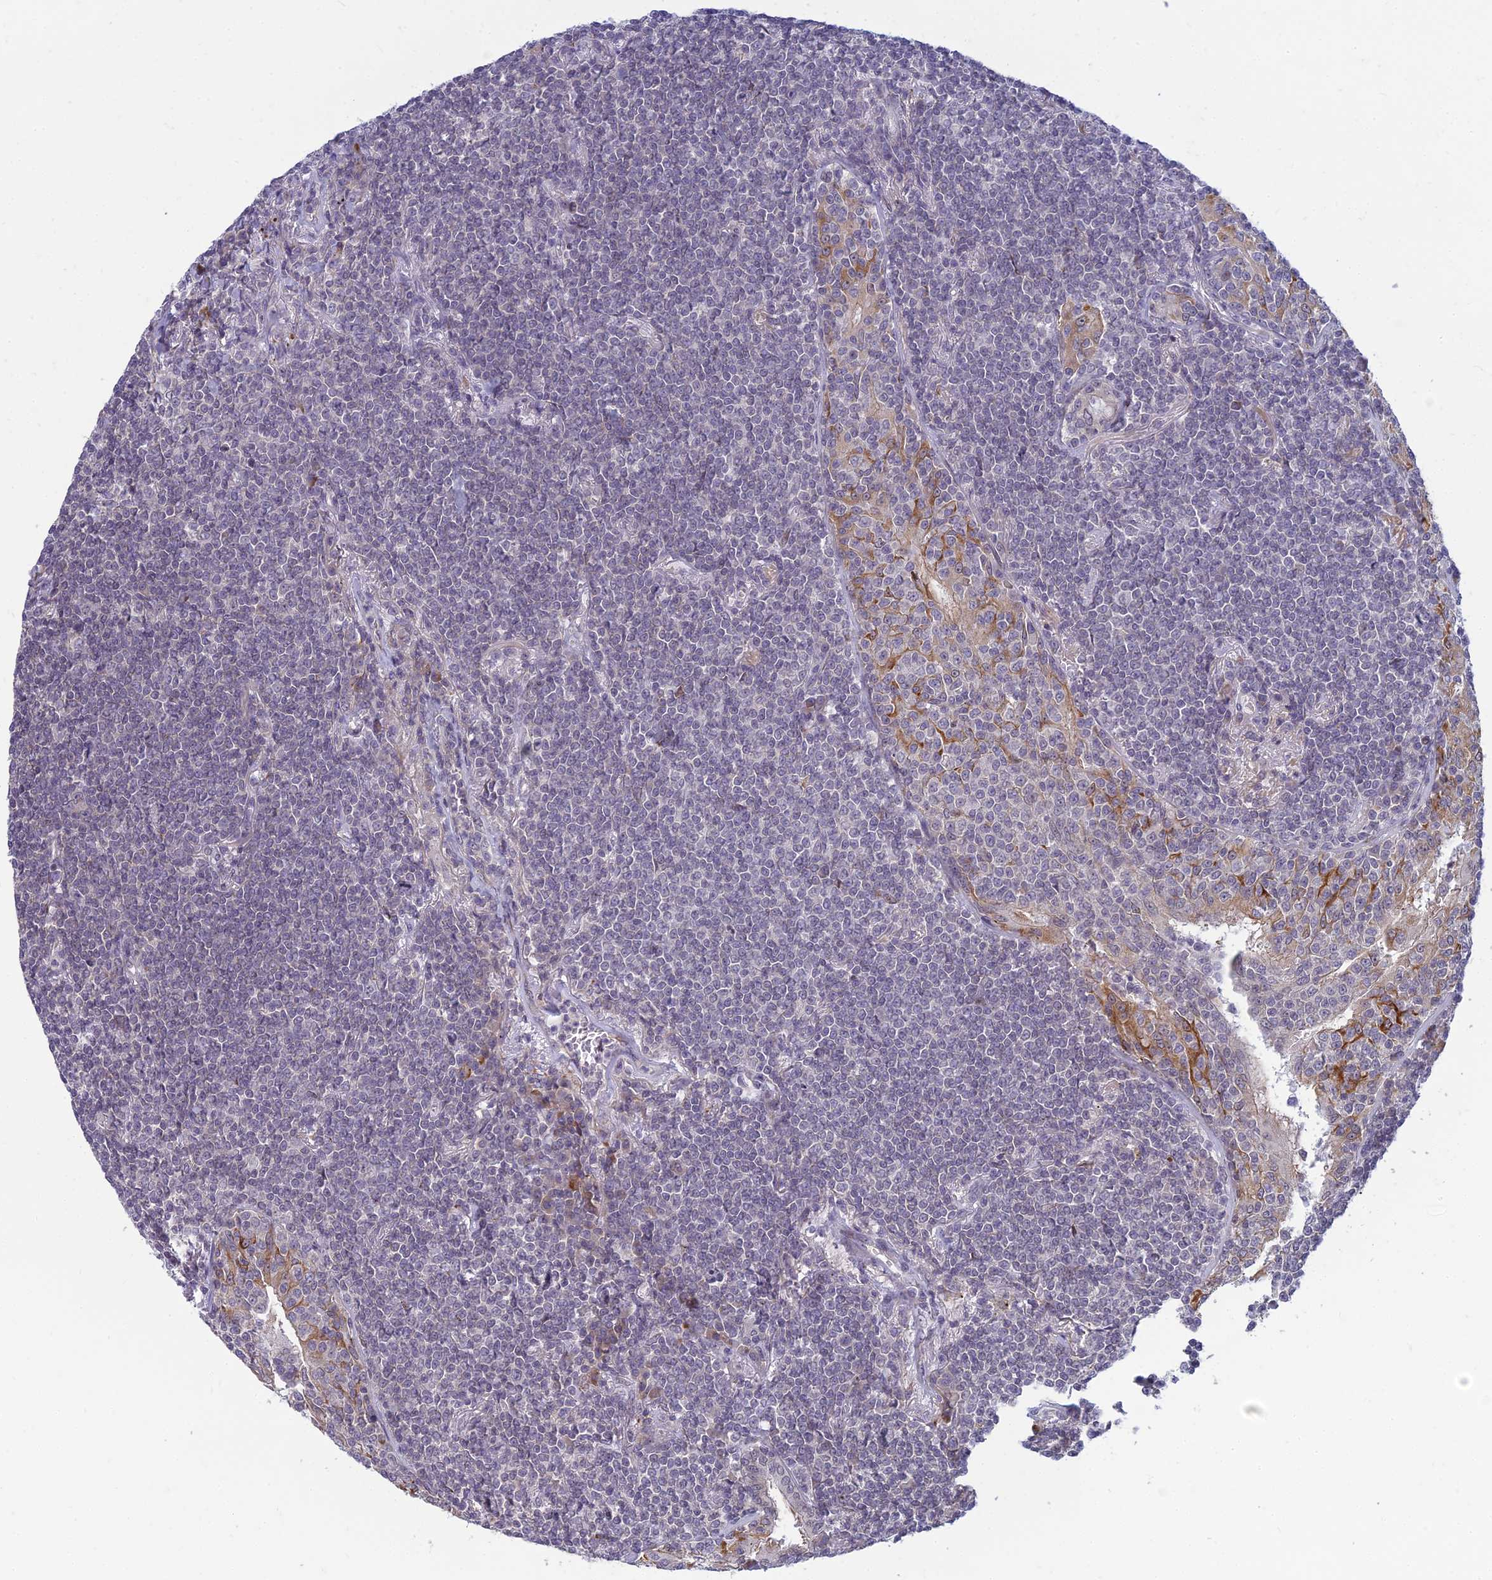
{"staining": {"intensity": "negative", "quantity": "none", "location": "none"}, "tissue": "lymphoma", "cell_type": "Tumor cells", "image_type": "cancer", "snomed": [{"axis": "morphology", "description": "Malignant lymphoma, non-Hodgkin's type, Low grade"}, {"axis": "topography", "description": "Lung"}], "caption": "The micrograph reveals no significant expression in tumor cells of malignant lymphoma, non-Hodgkin's type (low-grade). (Brightfield microscopy of DAB (3,3'-diaminobenzidine) IHC at high magnification).", "gene": "DTX2", "patient": {"sex": "female", "age": 71}}